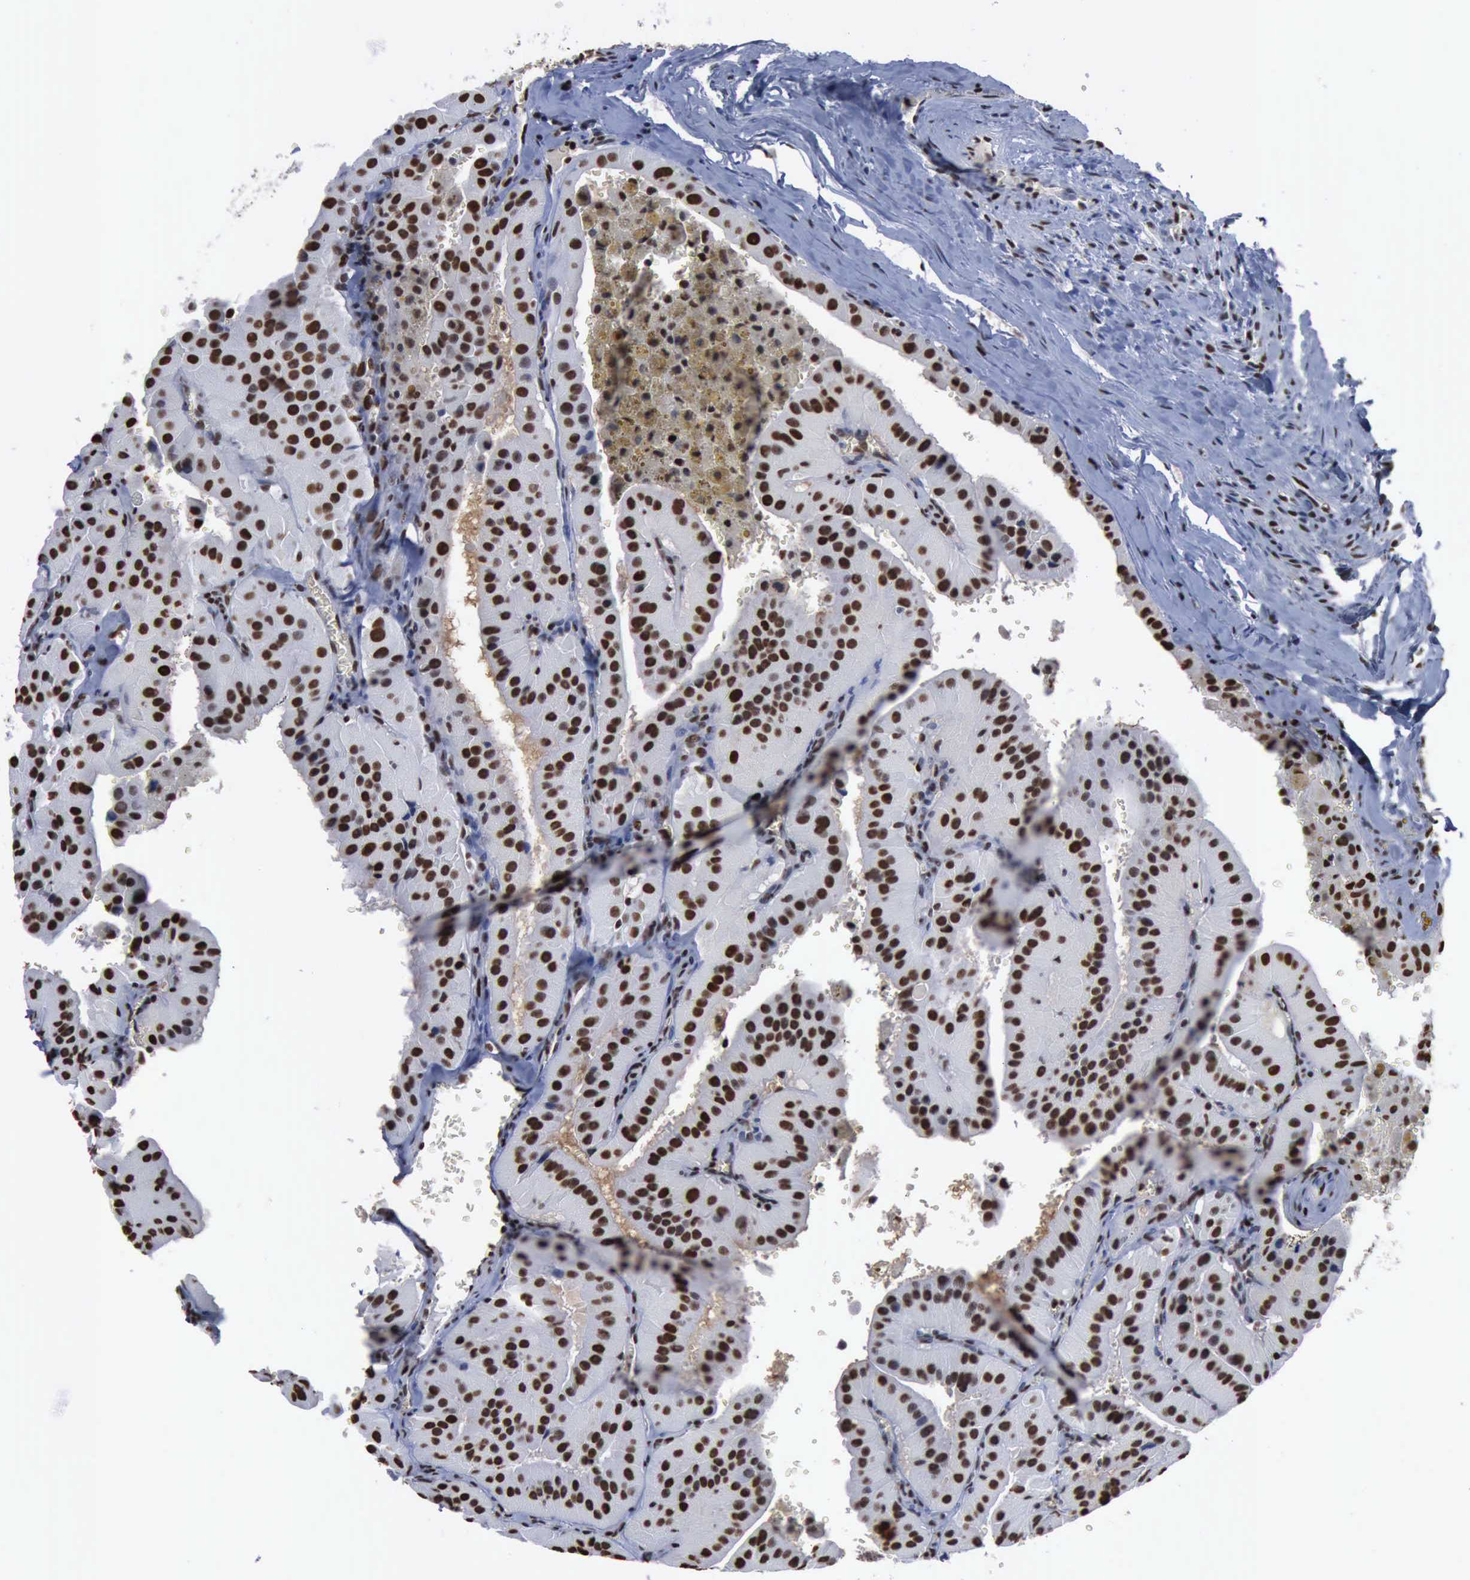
{"staining": {"intensity": "moderate", "quantity": ">75%", "location": "nuclear"}, "tissue": "thyroid cancer", "cell_type": "Tumor cells", "image_type": "cancer", "snomed": [{"axis": "morphology", "description": "Carcinoma, NOS"}, {"axis": "topography", "description": "Thyroid gland"}], "caption": "Moderate nuclear protein staining is identified in about >75% of tumor cells in carcinoma (thyroid).", "gene": "PCNA", "patient": {"sex": "male", "age": 76}}